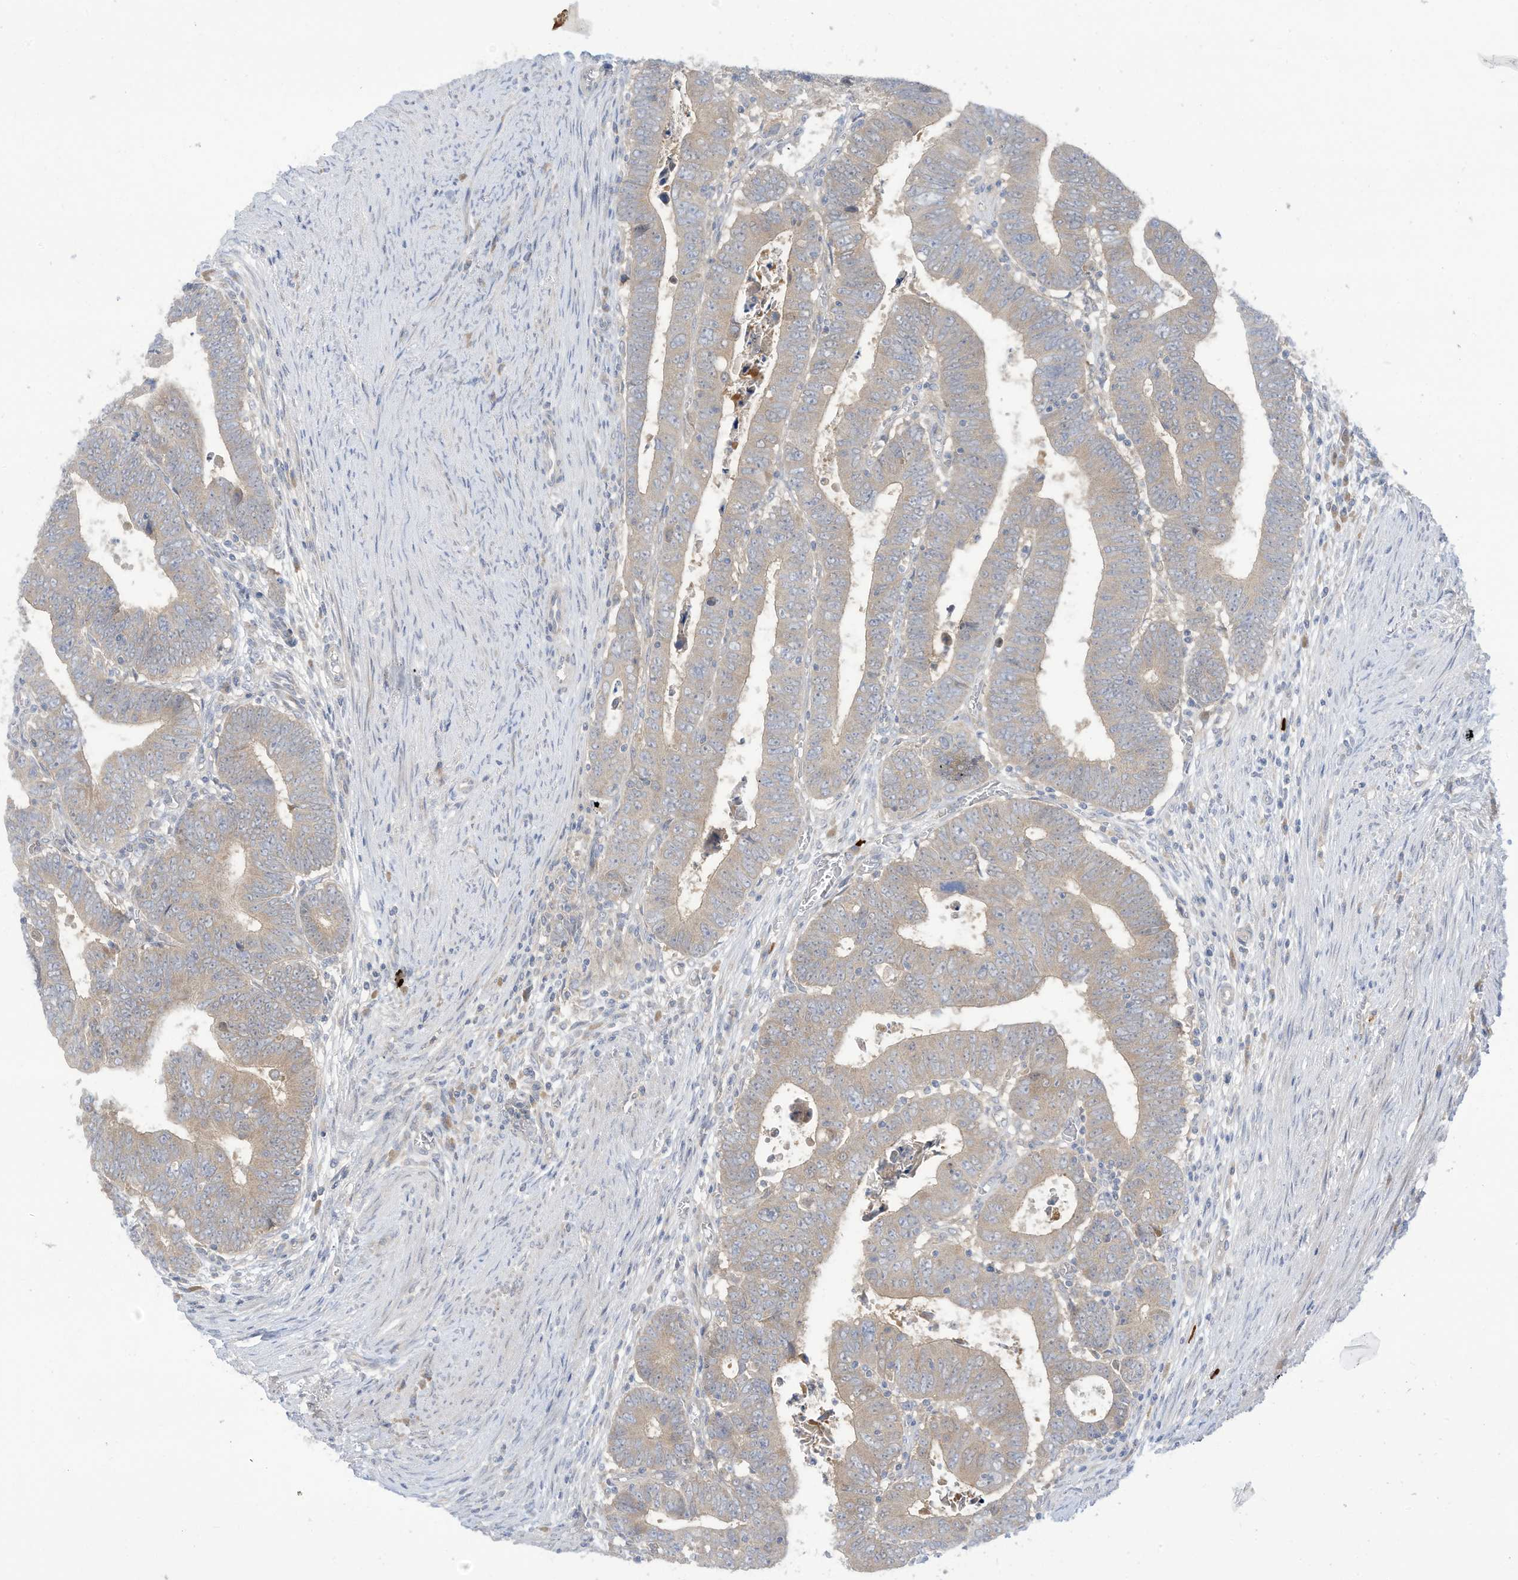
{"staining": {"intensity": "negative", "quantity": "none", "location": "none"}, "tissue": "colorectal cancer", "cell_type": "Tumor cells", "image_type": "cancer", "snomed": [{"axis": "morphology", "description": "Normal tissue, NOS"}, {"axis": "morphology", "description": "Adenocarcinoma, NOS"}, {"axis": "topography", "description": "Rectum"}], "caption": "Immunohistochemistry histopathology image of neoplastic tissue: human adenocarcinoma (colorectal) stained with DAB (3,3'-diaminobenzidine) exhibits no significant protein positivity in tumor cells.", "gene": "LRRN2", "patient": {"sex": "female", "age": 65}}